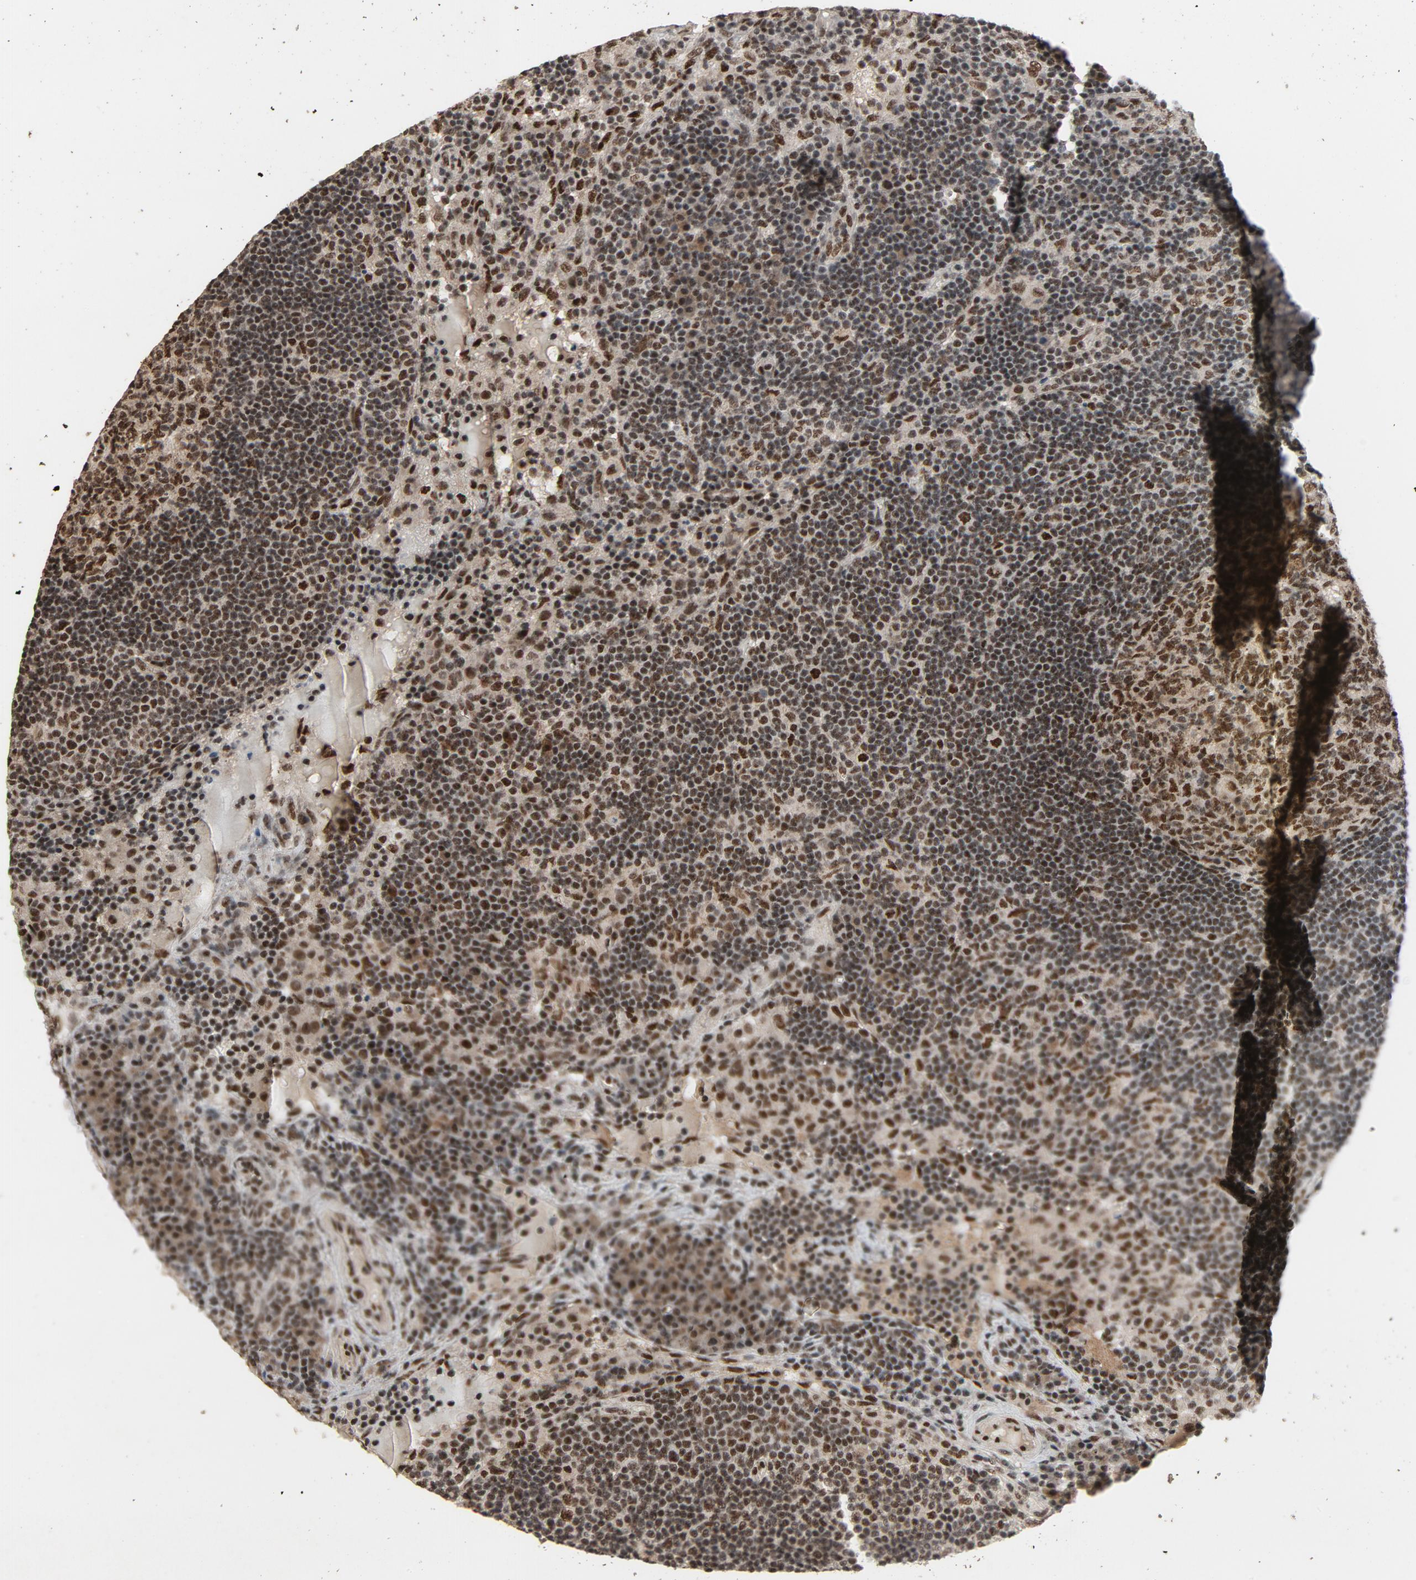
{"staining": {"intensity": "strong", "quantity": ">75%", "location": "nuclear"}, "tissue": "lymph node", "cell_type": "Germinal center cells", "image_type": "normal", "snomed": [{"axis": "morphology", "description": "Normal tissue, NOS"}, {"axis": "morphology", "description": "Squamous cell carcinoma, metastatic, NOS"}, {"axis": "topography", "description": "Lymph node"}], "caption": "A brown stain highlights strong nuclear expression of a protein in germinal center cells of normal lymph node. The staining was performed using DAB to visualize the protein expression in brown, while the nuclei were stained in blue with hematoxylin (Magnification: 20x).", "gene": "SMARCD1", "patient": {"sex": "female", "age": 53}}